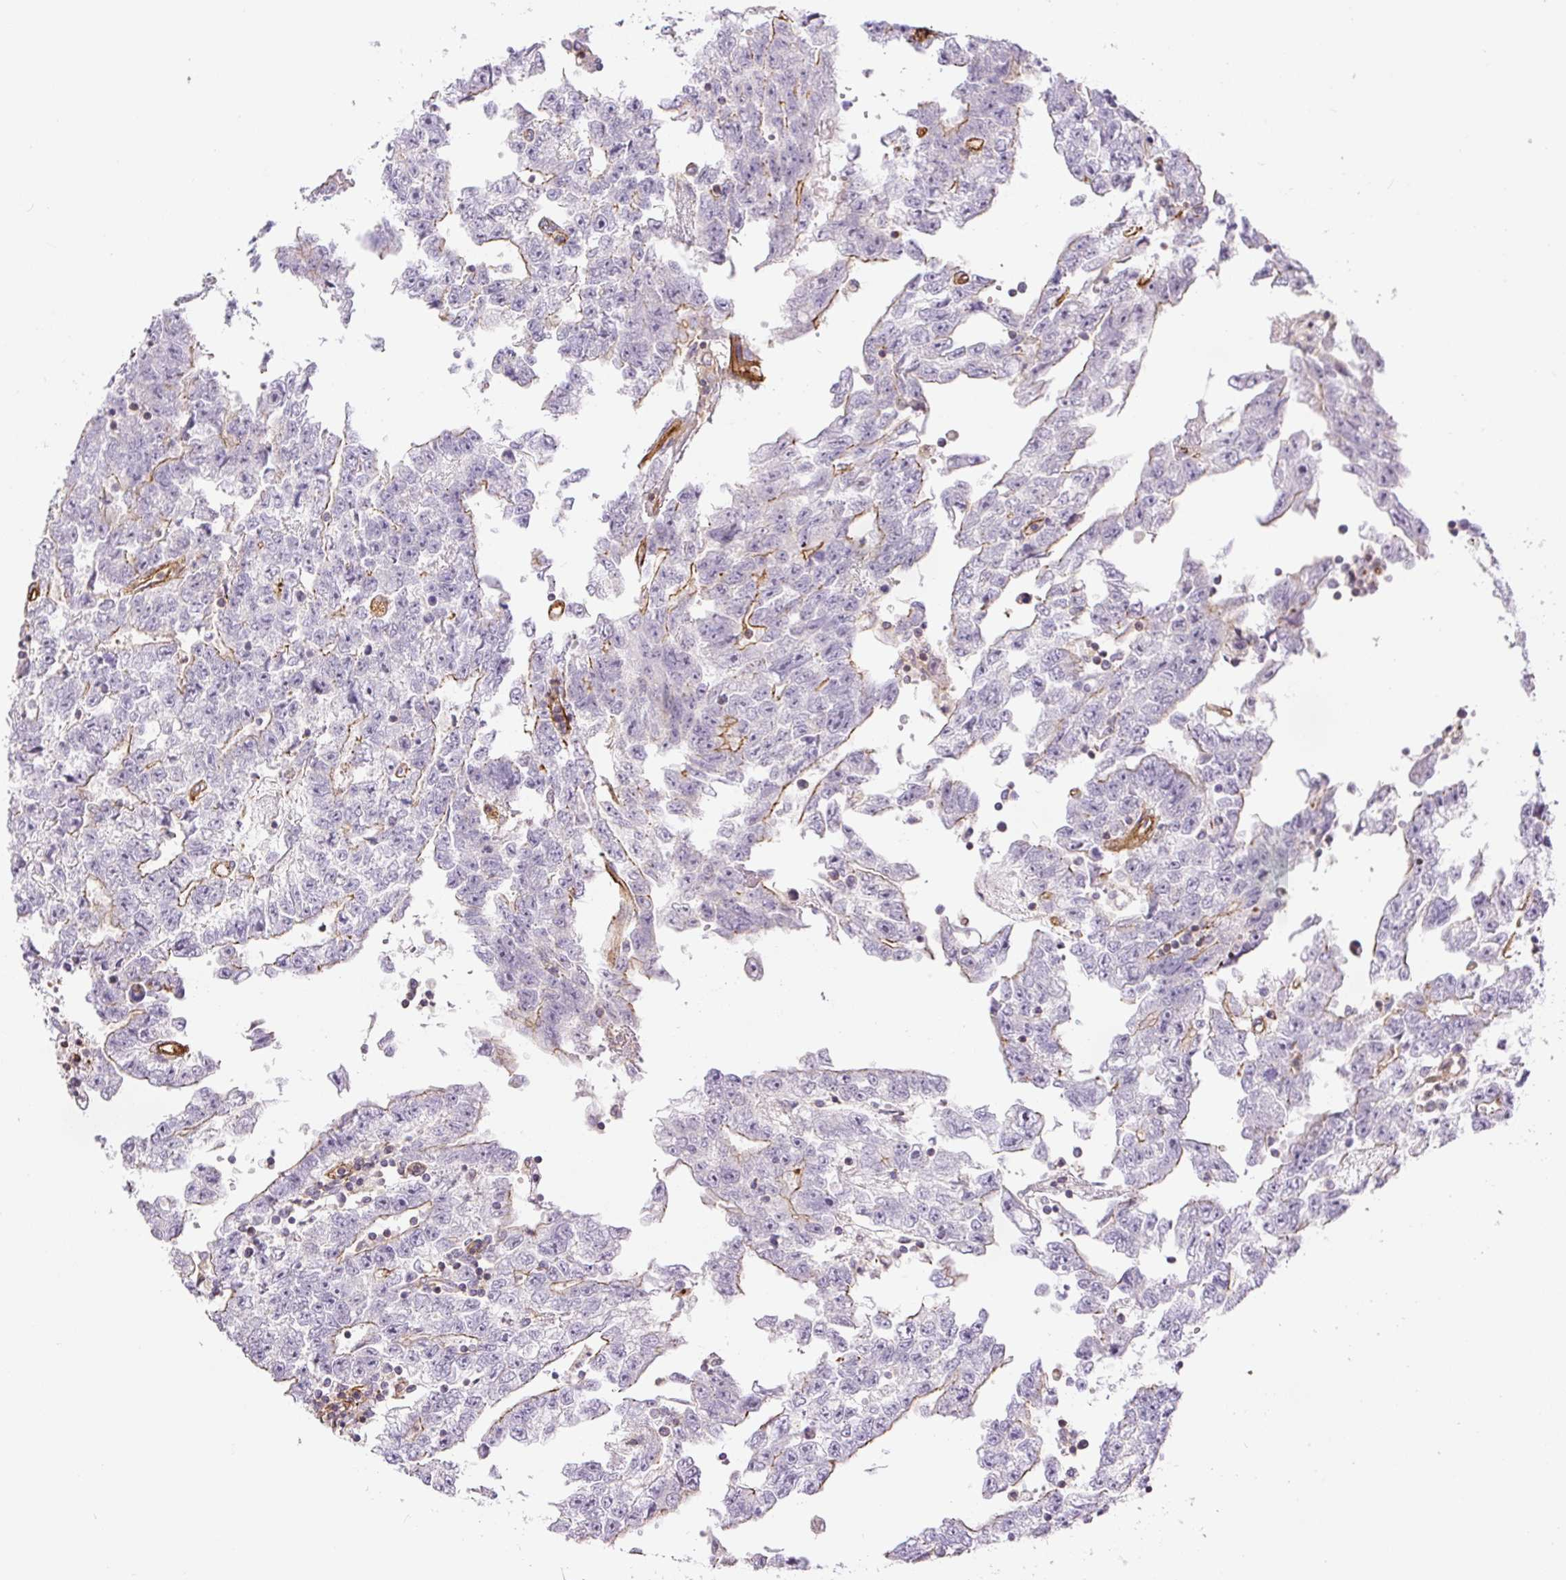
{"staining": {"intensity": "negative", "quantity": "none", "location": "none"}, "tissue": "testis cancer", "cell_type": "Tumor cells", "image_type": "cancer", "snomed": [{"axis": "morphology", "description": "Carcinoma, Embryonal, NOS"}, {"axis": "topography", "description": "Testis"}], "caption": "Immunohistochemical staining of embryonal carcinoma (testis) shows no significant expression in tumor cells.", "gene": "MYL12A", "patient": {"sex": "male", "age": 25}}